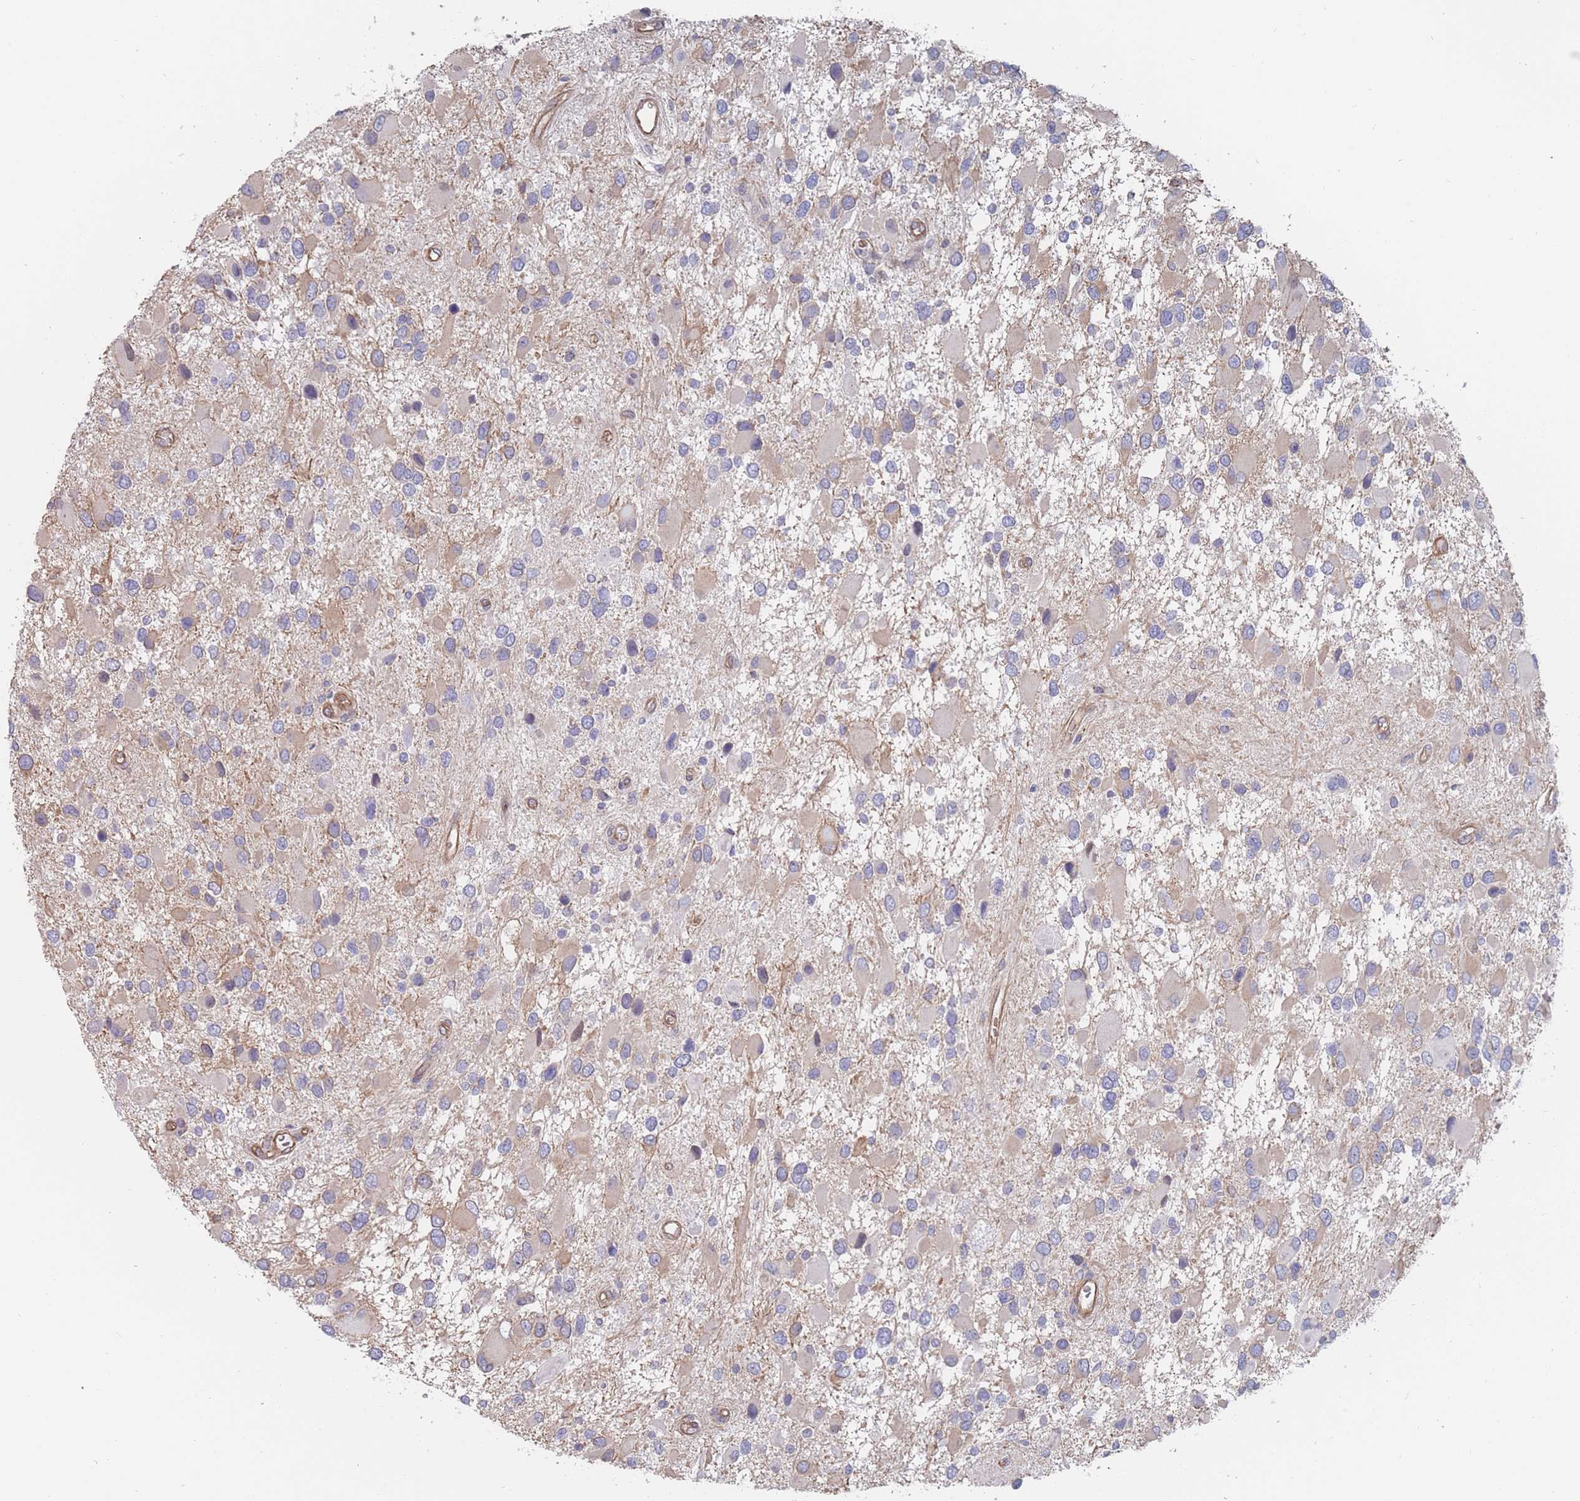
{"staining": {"intensity": "weak", "quantity": "<25%", "location": "cytoplasmic/membranous"}, "tissue": "glioma", "cell_type": "Tumor cells", "image_type": "cancer", "snomed": [{"axis": "morphology", "description": "Glioma, malignant, High grade"}, {"axis": "topography", "description": "Brain"}], "caption": "Protein analysis of malignant high-grade glioma demonstrates no significant staining in tumor cells. Nuclei are stained in blue.", "gene": "SLC1A6", "patient": {"sex": "male", "age": 53}}